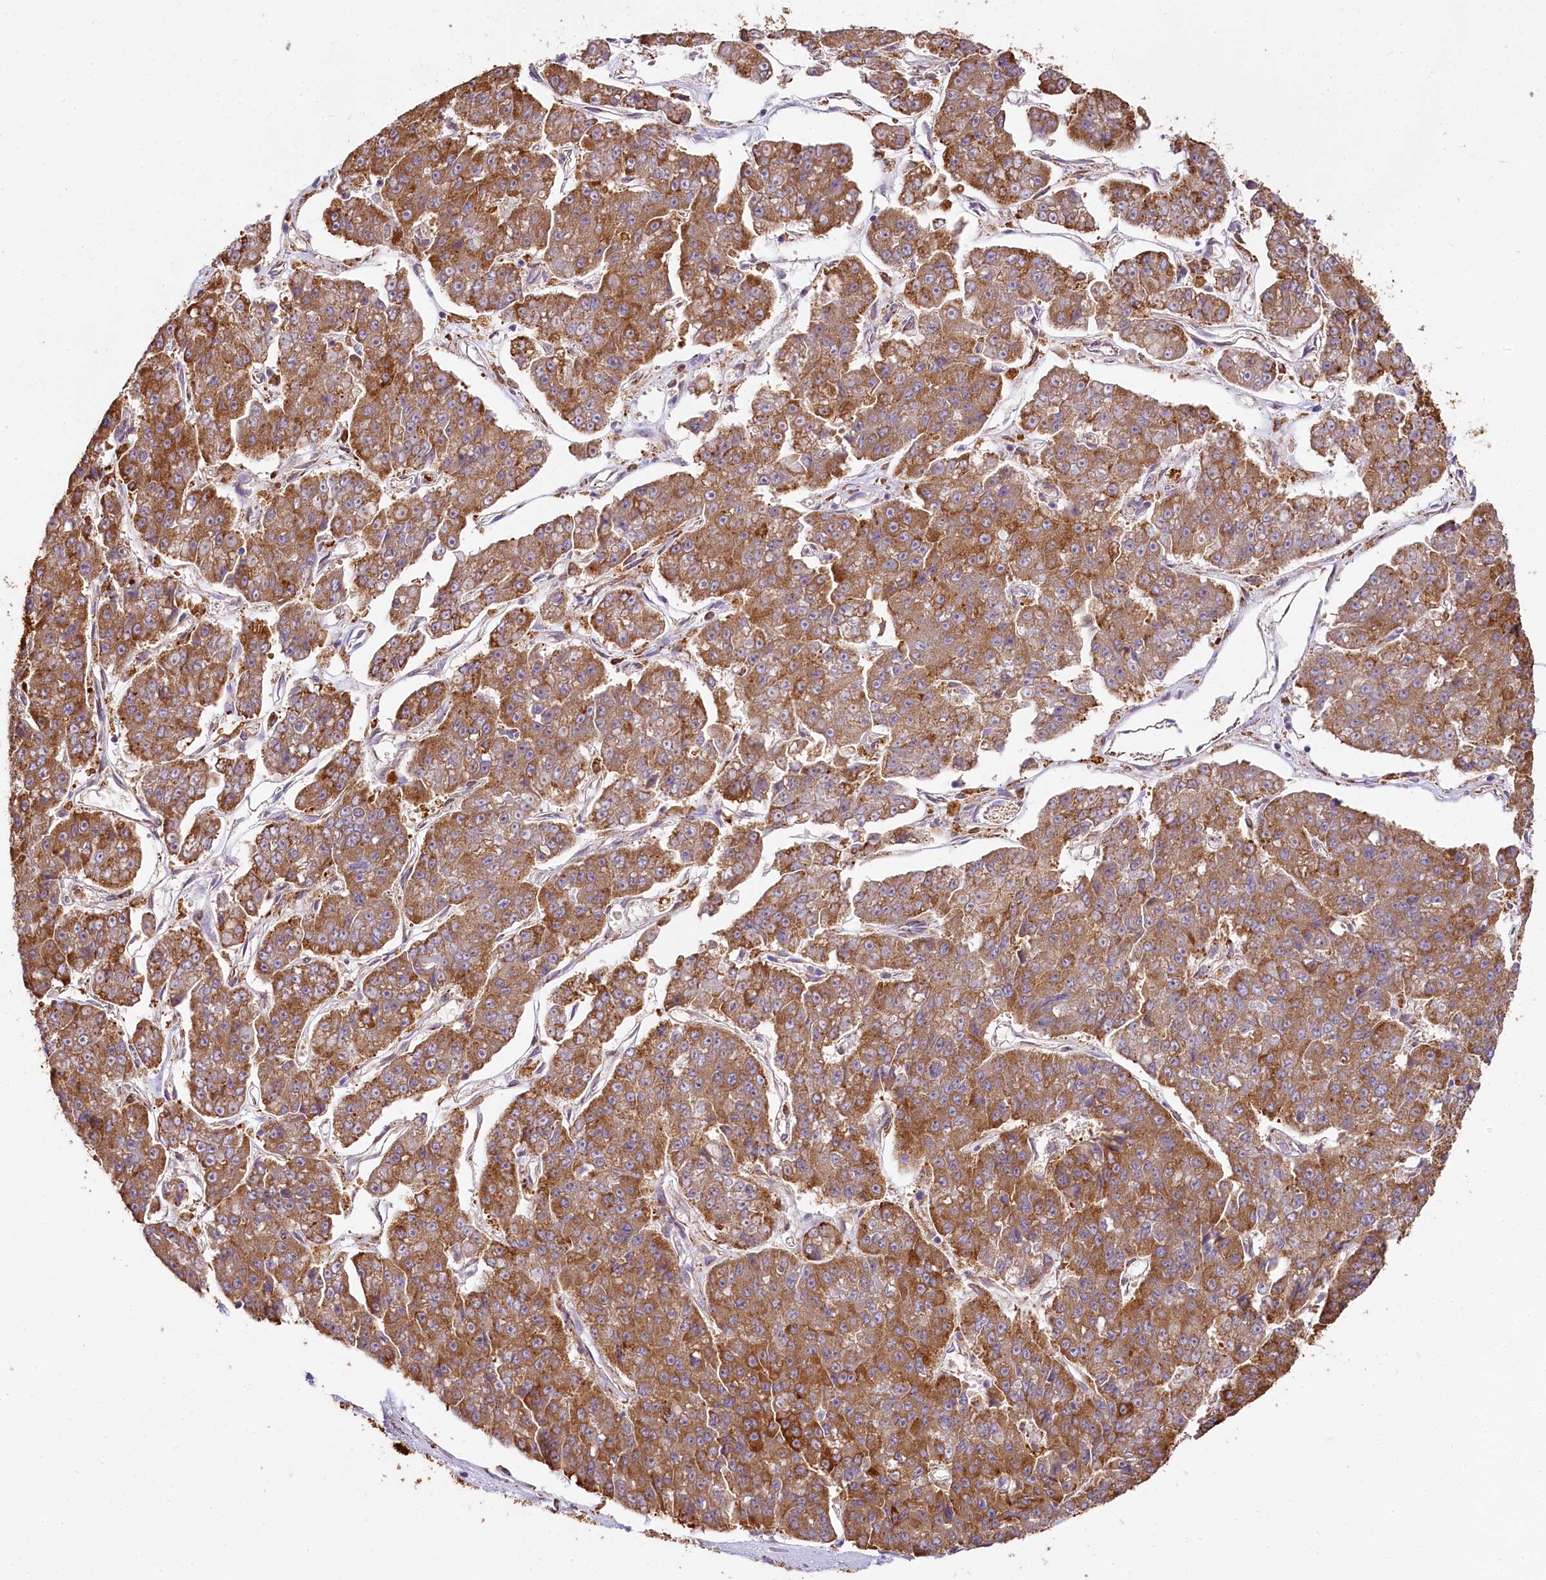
{"staining": {"intensity": "moderate", "quantity": ">75%", "location": "cytoplasmic/membranous"}, "tissue": "pancreatic cancer", "cell_type": "Tumor cells", "image_type": "cancer", "snomed": [{"axis": "morphology", "description": "Adenocarcinoma, NOS"}, {"axis": "topography", "description": "Pancreas"}], "caption": "Tumor cells show medium levels of moderate cytoplasmic/membranous expression in approximately >75% of cells in pancreatic cancer.", "gene": "PPIP5K2", "patient": {"sex": "male", "age": 50}}